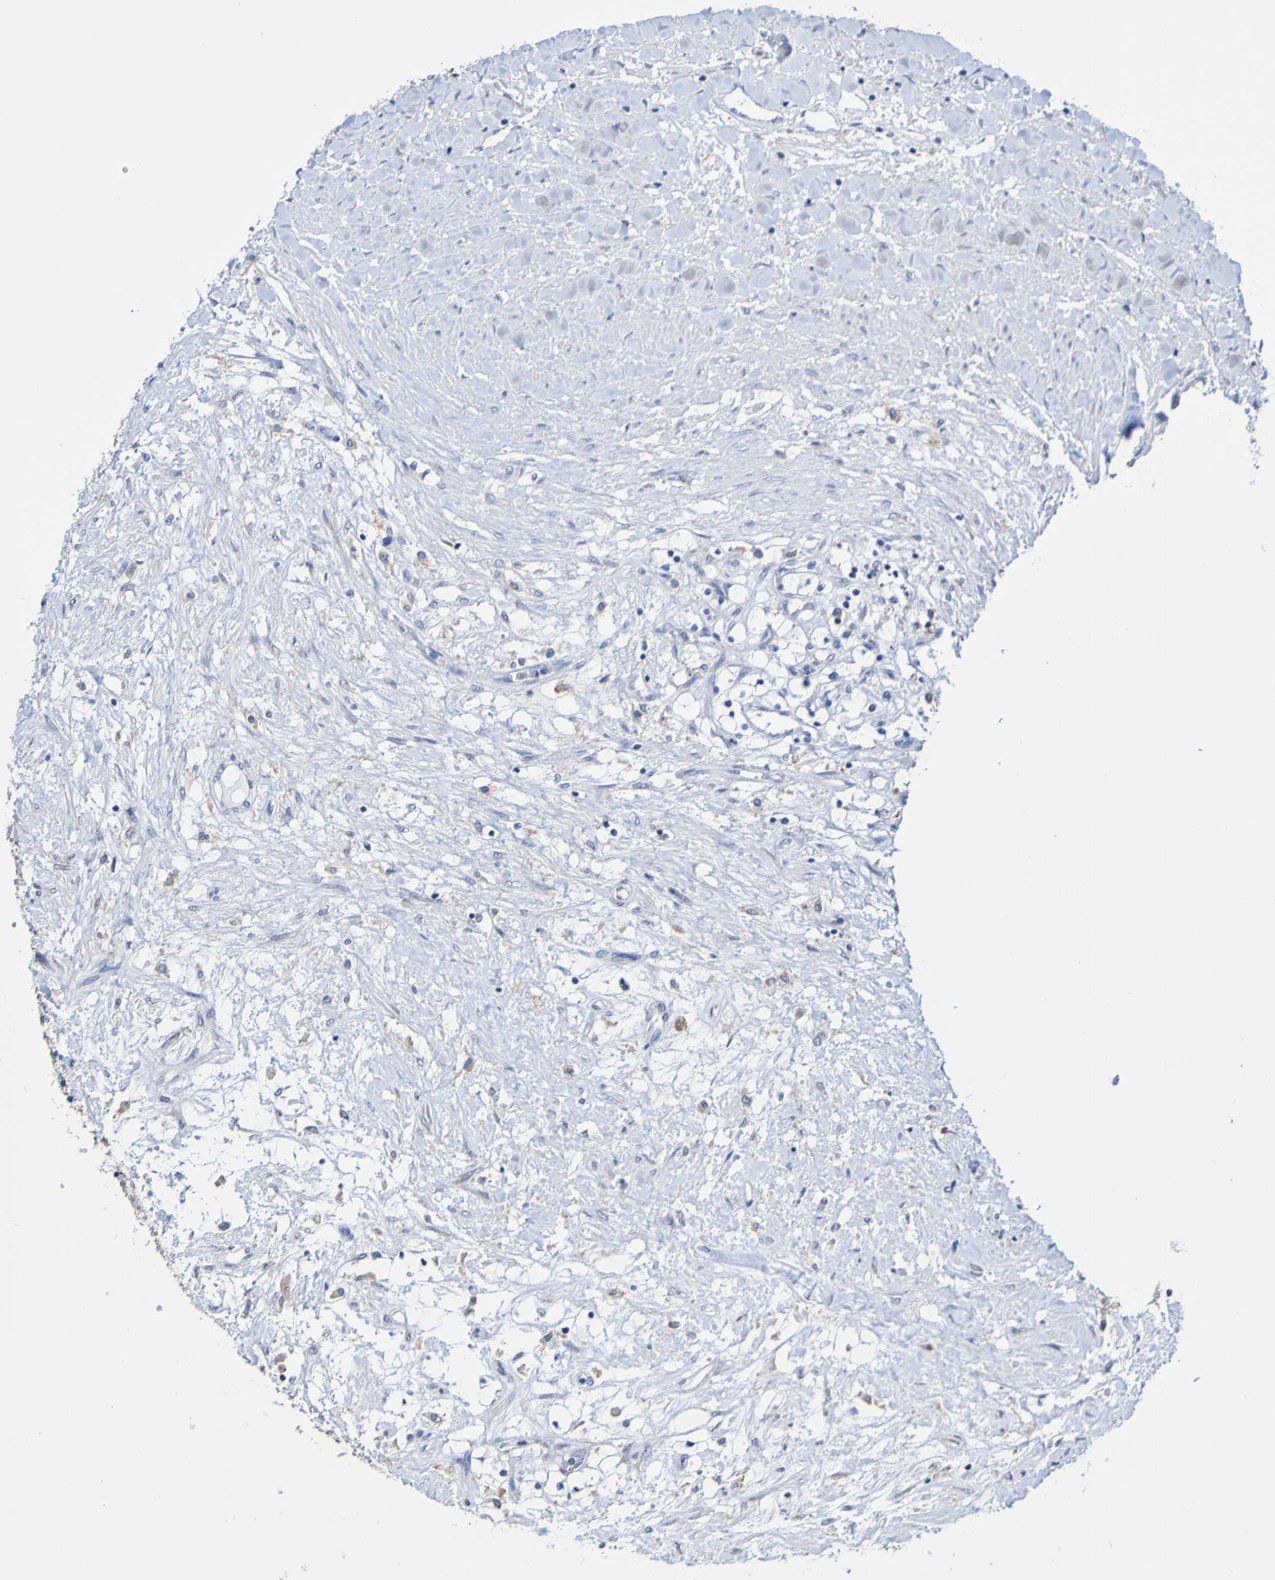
{"staining": {"intensity": "negative", "quantity": "none", "location": "none"}, "tissue": "renal cancer", "cell_type": "Tumor cells", "image_type": "cancer", "snomed": [{"axis": "morphology", "description": "Adenocarcinoma, NOS"}, {"axis": "topography", "description": "Kidney"}], "caption": "Immunohistochemistry photomicrograph of human renal adenocarcinoma stained for a protein (brown), which displays no expression in tumor cells.", "gene": "SLC3A2", "patient": {"sex": "male", "age": 68}}